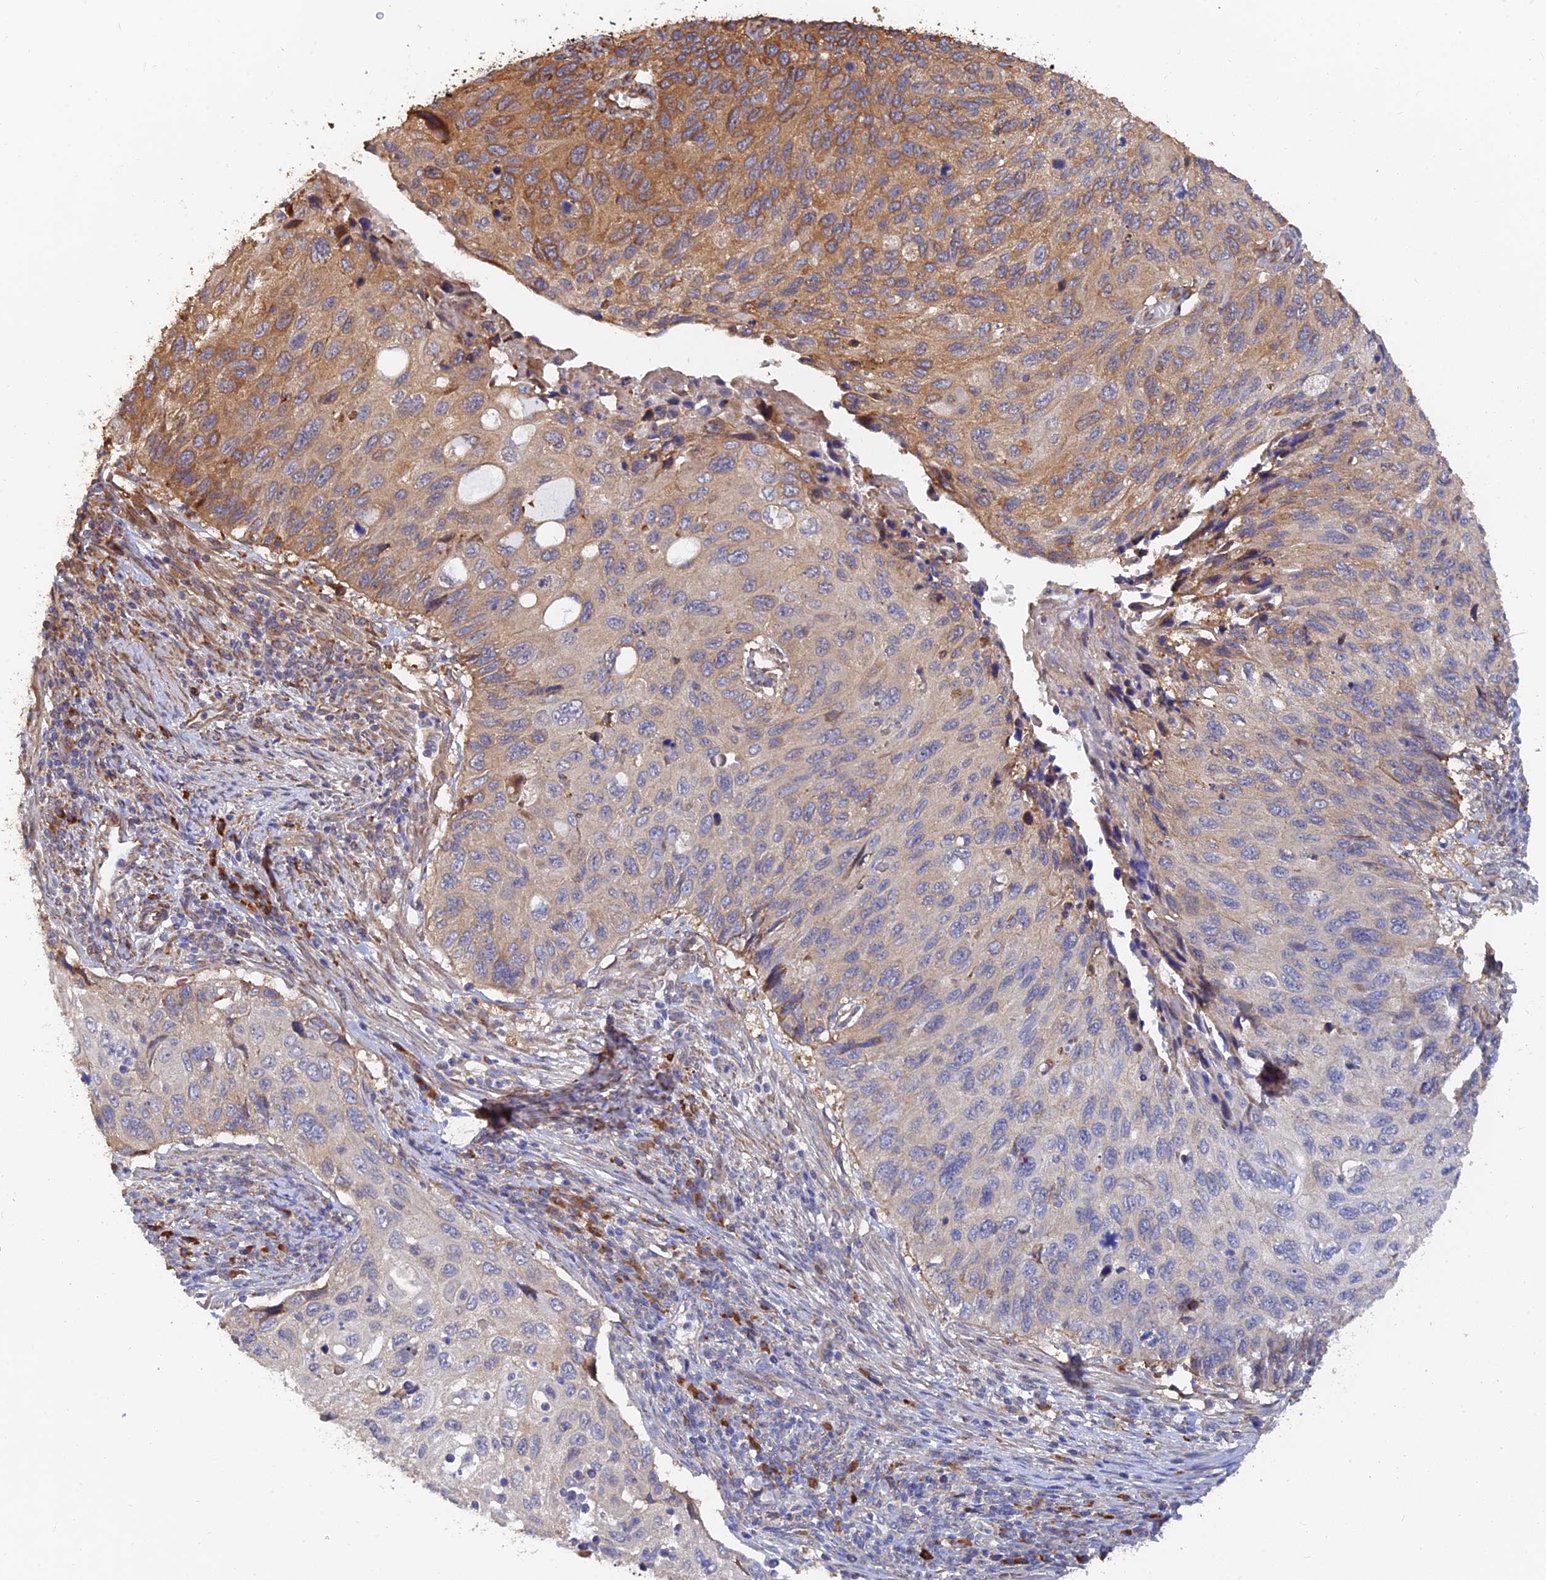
{"staining": {"intensity": "moderate", "quantity": "25%-75%", "location": "cytoplasmic/membranous"}, "tissue": "cervical cancer", "cell_type": "Tumor cells", "image_type": "cancer", "snomed": [{"axis": "morphology", "description": "Squamous cell carcinoma, NOS"}, {"axis": "topography", "description": "Cervix"}], "caption": "Cervical cancer stained for a protein (brown) displays moderate cytoplasmic/membranous positive expression in about 25%-75% of tumor cells.", "gene": "WBP11", "patient": {"sex": "female", "age": 70}}